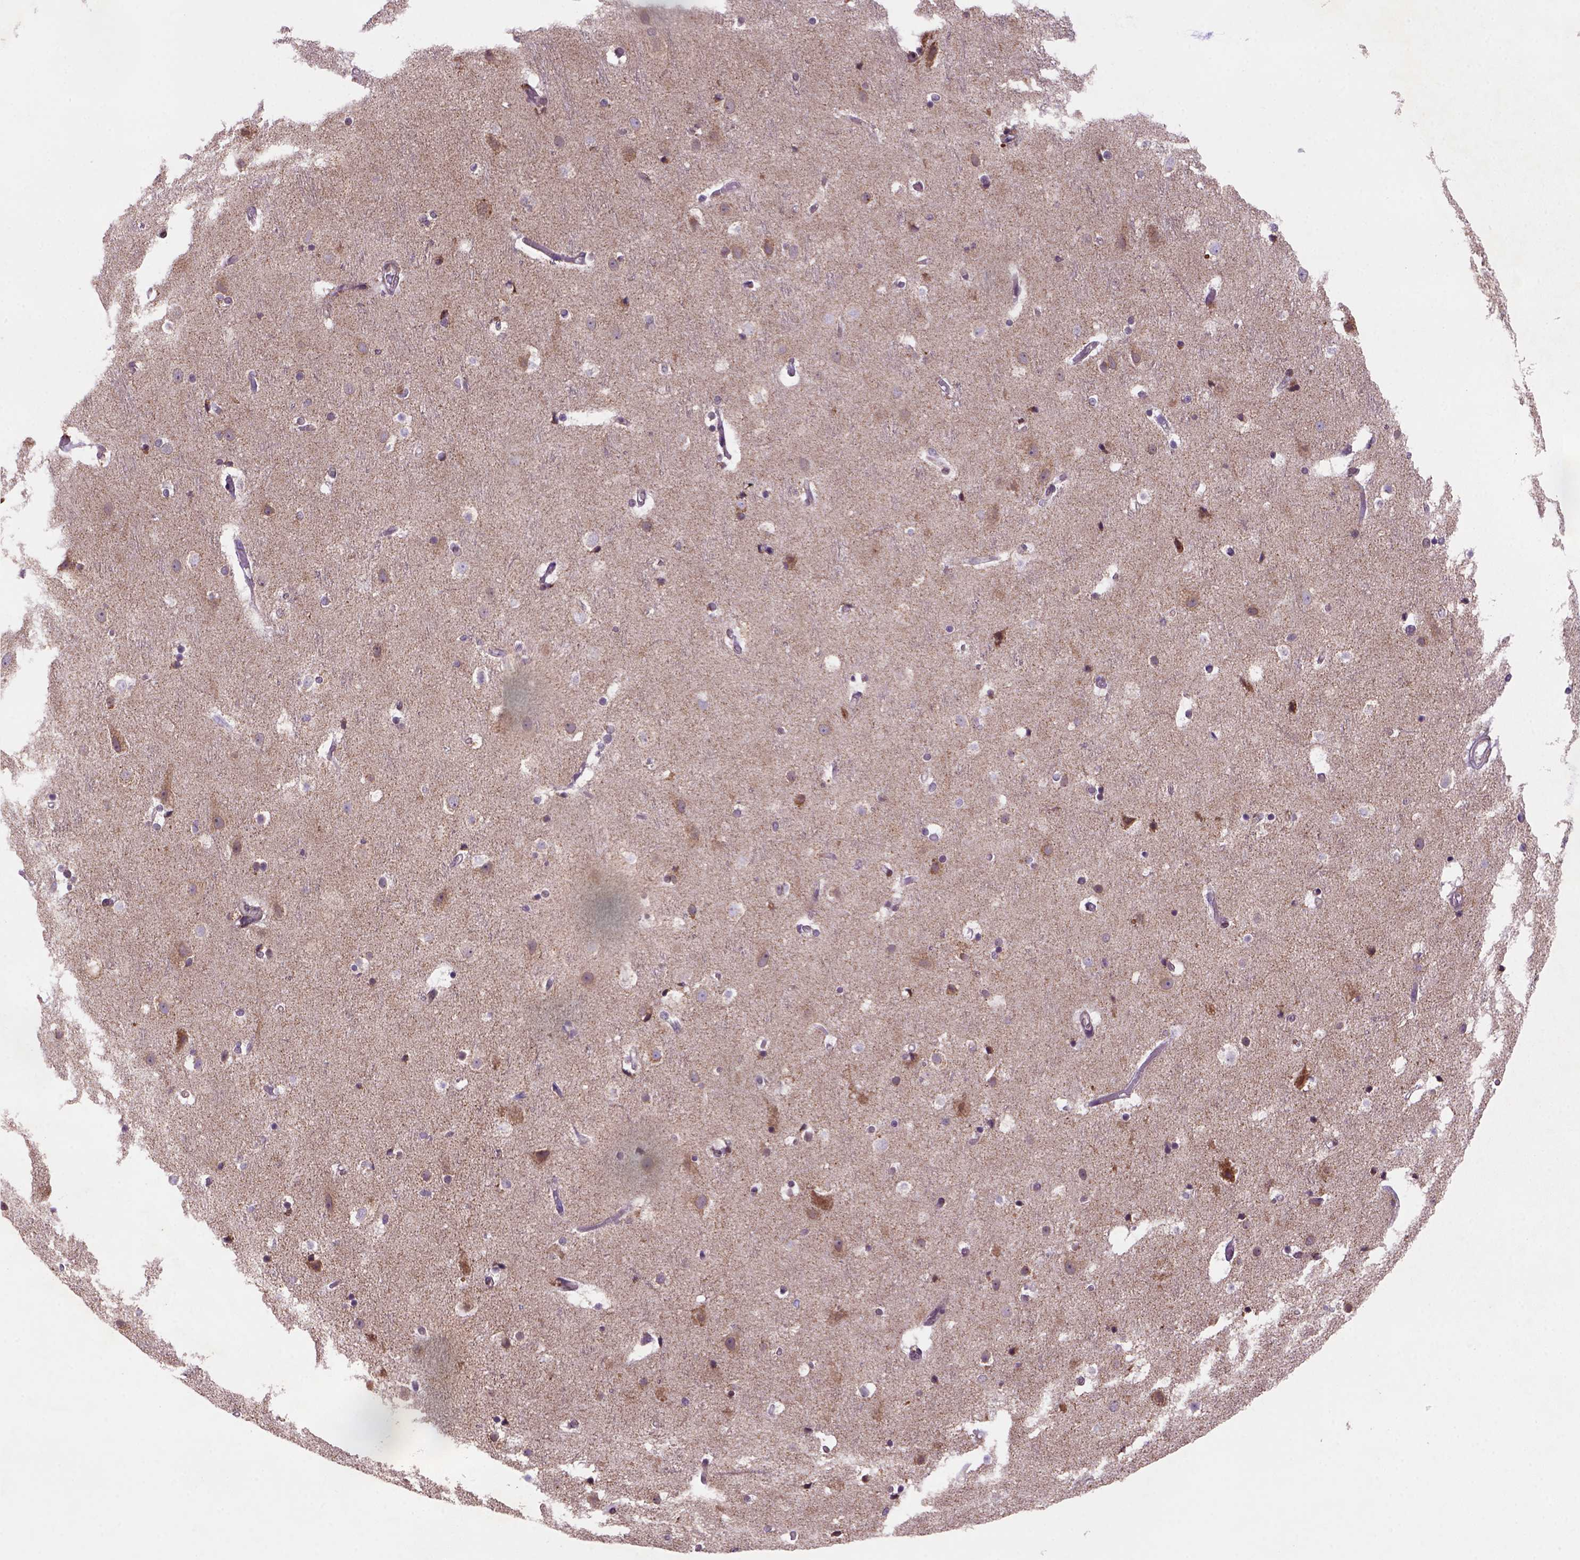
{"staining": {"intensity": "moderate", "quantity": ">75%", "location": "cytoplasmic/membranous"}, "tissue": "cerebral cortex", "cell_type": "Endothelial cells", "image_type": "normal", "snomed": [{"axis": "morphology", "description": "Normal tissue, NOS"}, {"axis": "topography", "description": "Cerebral cortex"}], "caption": "About >75% of endothelial cells in benign human cerebral cortex display moderate cytoplasmic/membranous protein expression as visualized by brown immunohistochemical staining.", "gene": "FZD7", "patient": {"sex": "female", "age": 52}}